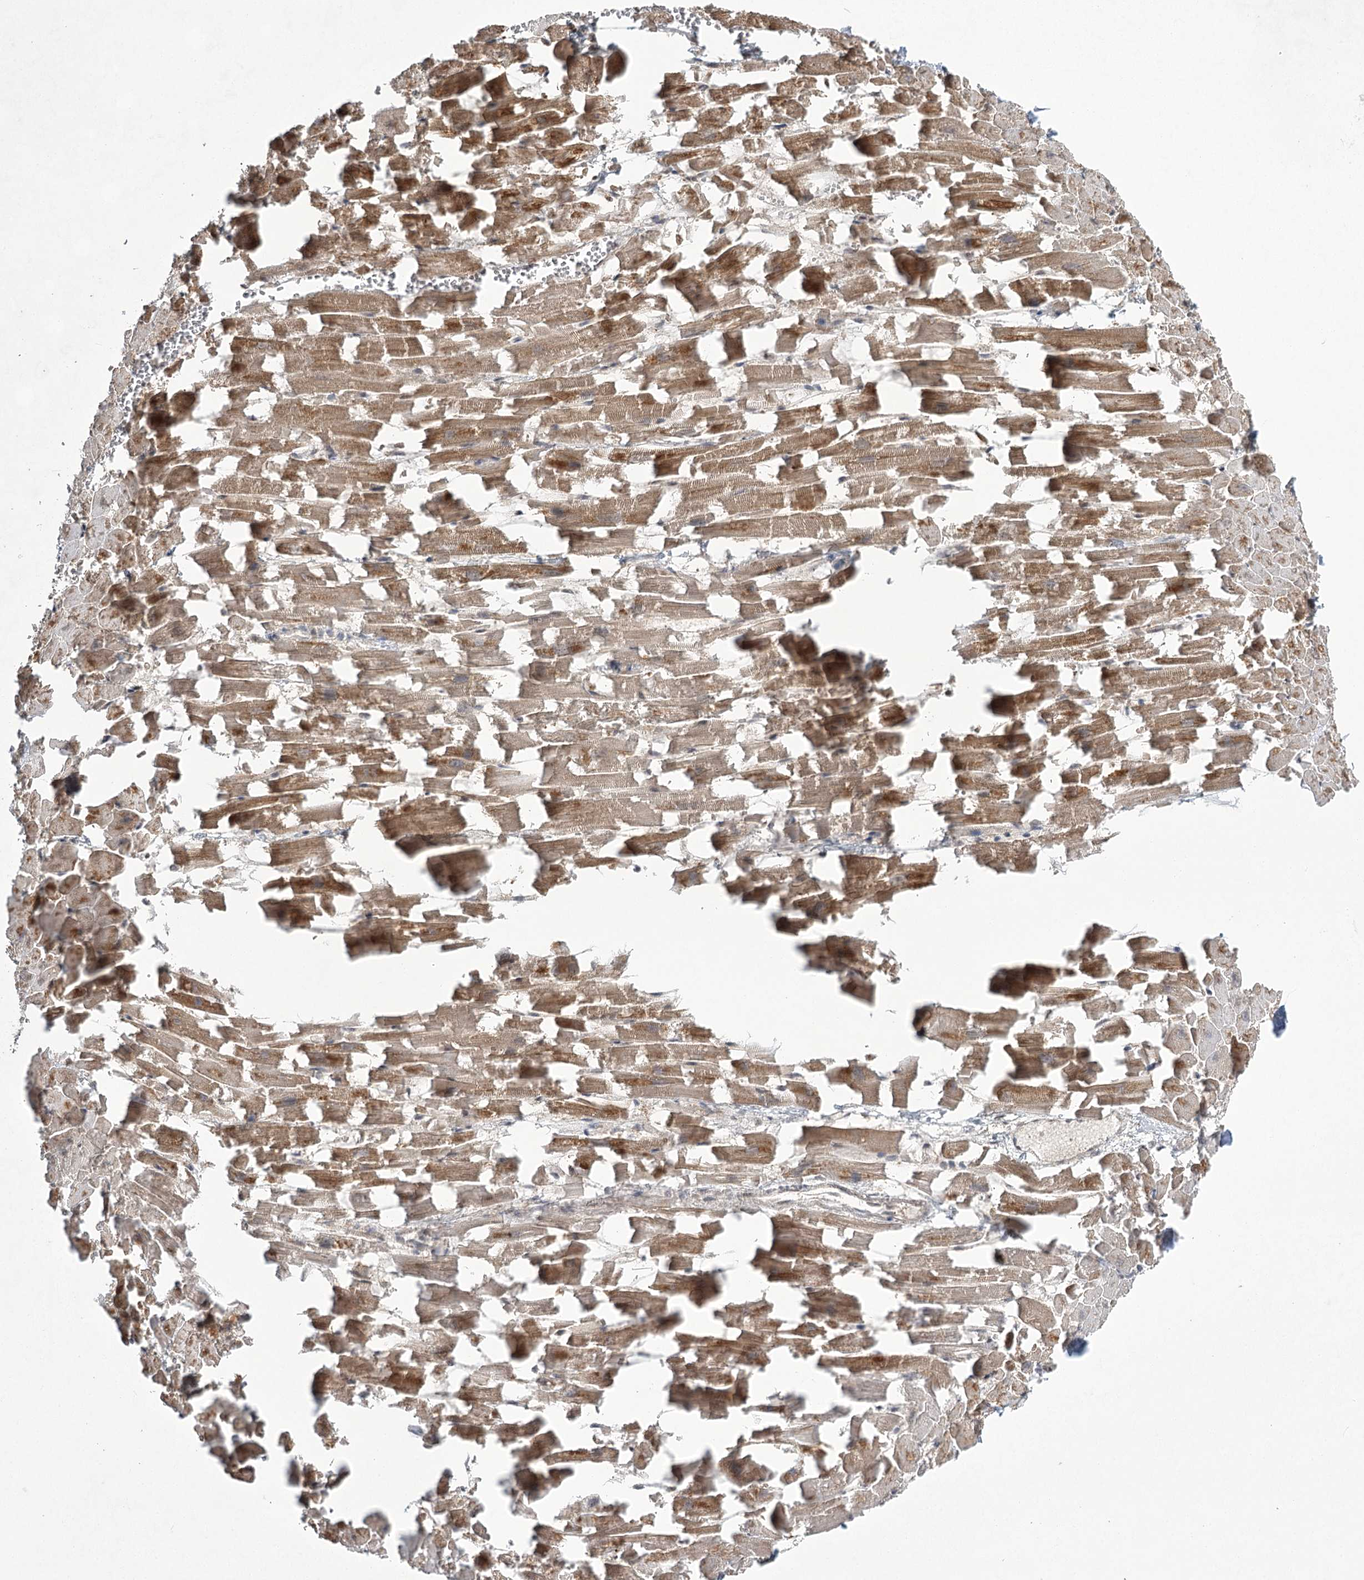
{"staining": {"intensity": "moderate", "quantity": ">75%", "location": "cytoplasmic/membranous,nuclear"}, "tissue": "heart muscle", "cell_type": "Cardiomyocytes", "image_type": "normal", "snomed": [{"axis": "morphology", "description": "Normal tissue, NOS"}, {"axis": "topography", "description": "Heart"}], "caption": "Immunohistochemical staining of benign heart muscle exhibits moderate cytoplasmic/membranous,nuclear protein positivity in about >75% of cardiomyocytes. The staining is performed using DAB (3,3'-diaminobenzidine) brown chromogen to label protein expression. The nuclei are counter-stained blue using hematoxylin.", "gene": "ZCCHC8", "patient": {"sex": "female", "age": 64}}